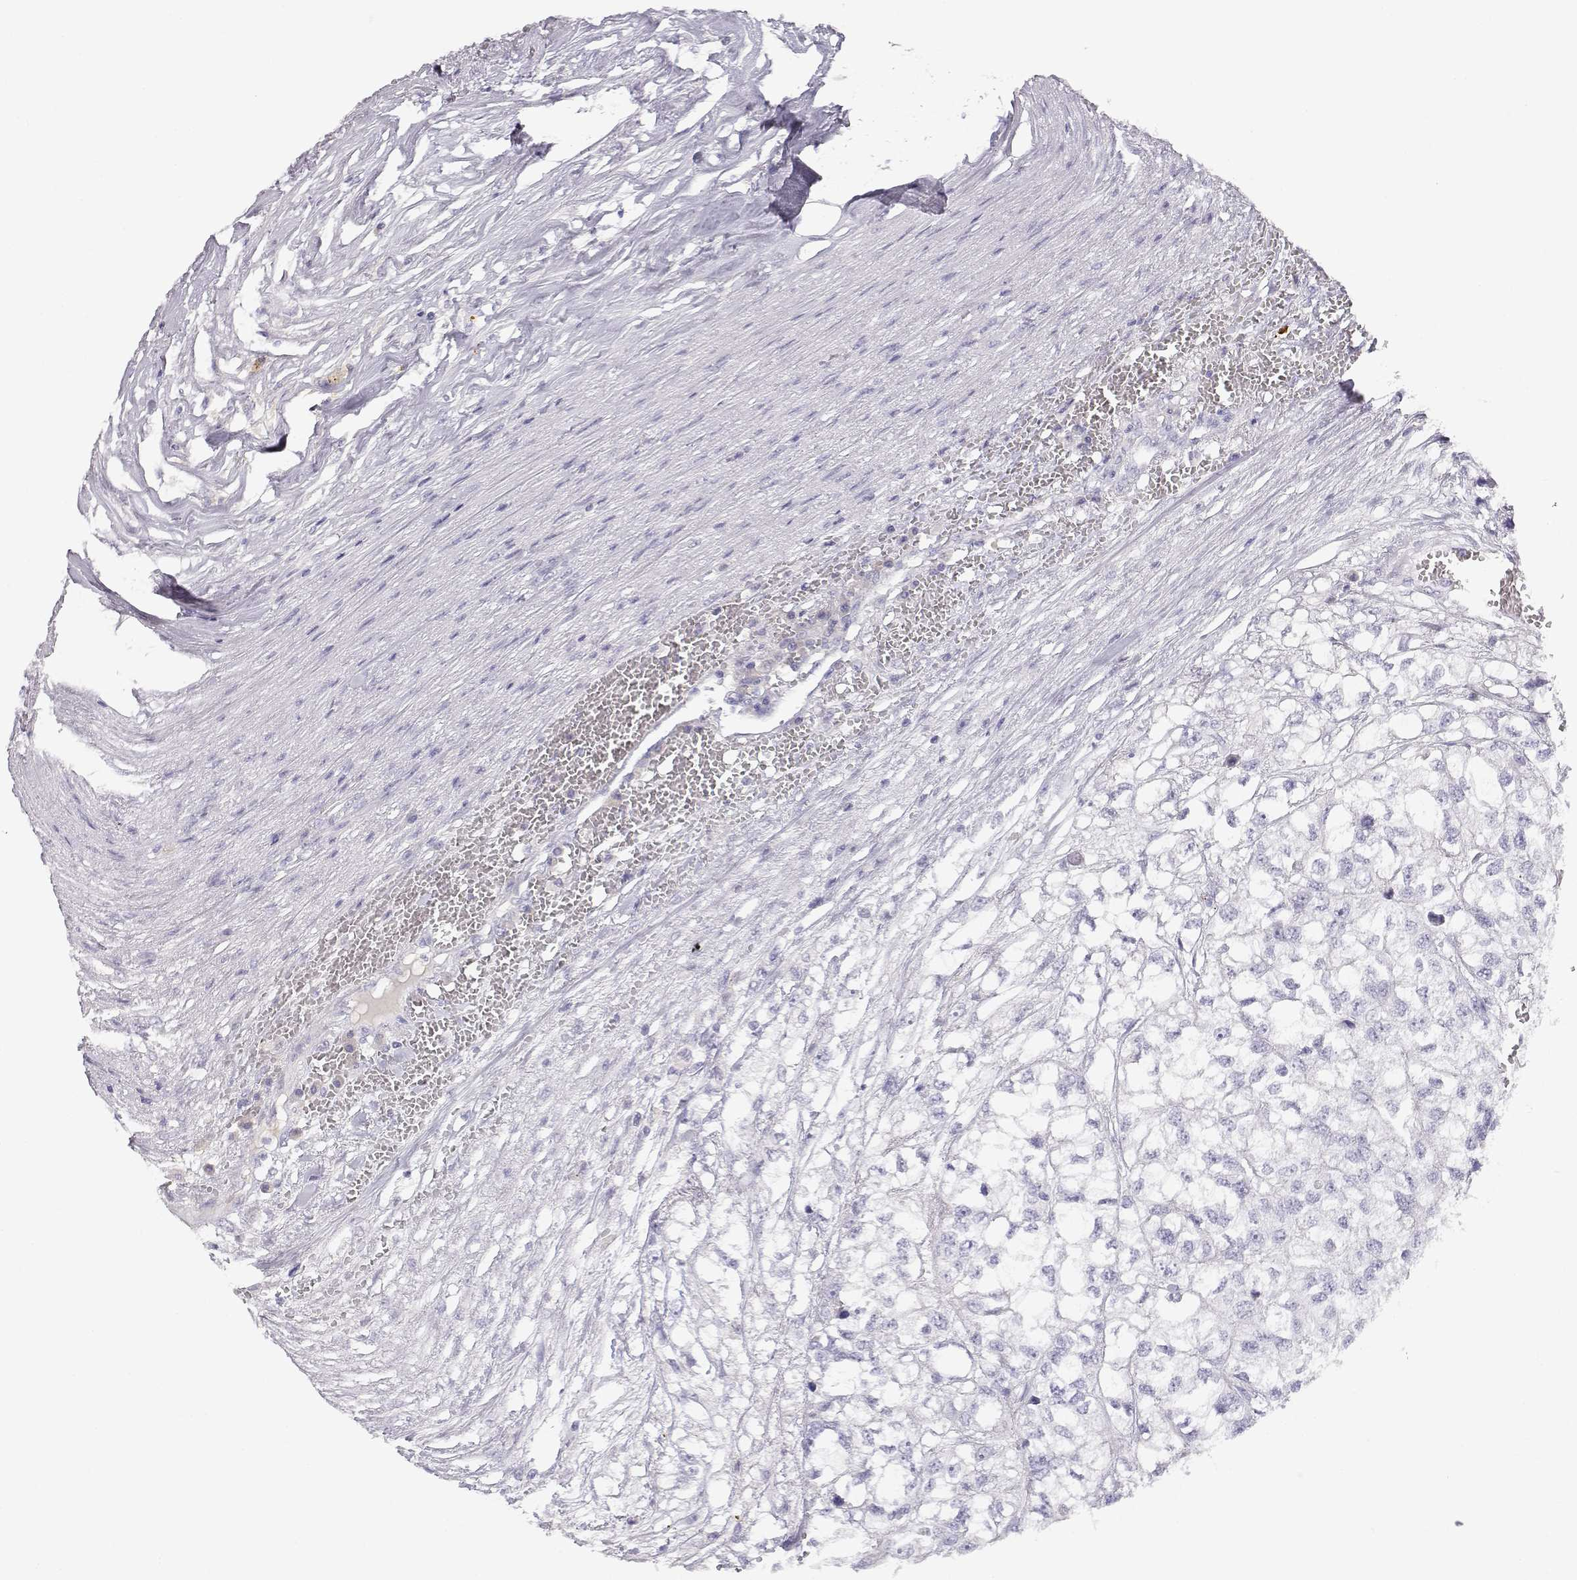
{"staining": {"intensity": "negative", "quantity": "none", "location": "none"}, "tissue": "renal cancer", "cell_type": "Tumor cells", "image_type": "cancer", "snomed": [{"axis": "morphology", "description": "Adenocarcinoma, NOS"}, {"axis": "topography", "description": "Kidney"}], "caption": "Immunohistochemistry (IHC) of renal cancer (adenocarcinoma) demonstrates no positivity in tumor cells.", "gene": "GPR174", "patient": {"sex": "male", "age": 56}}